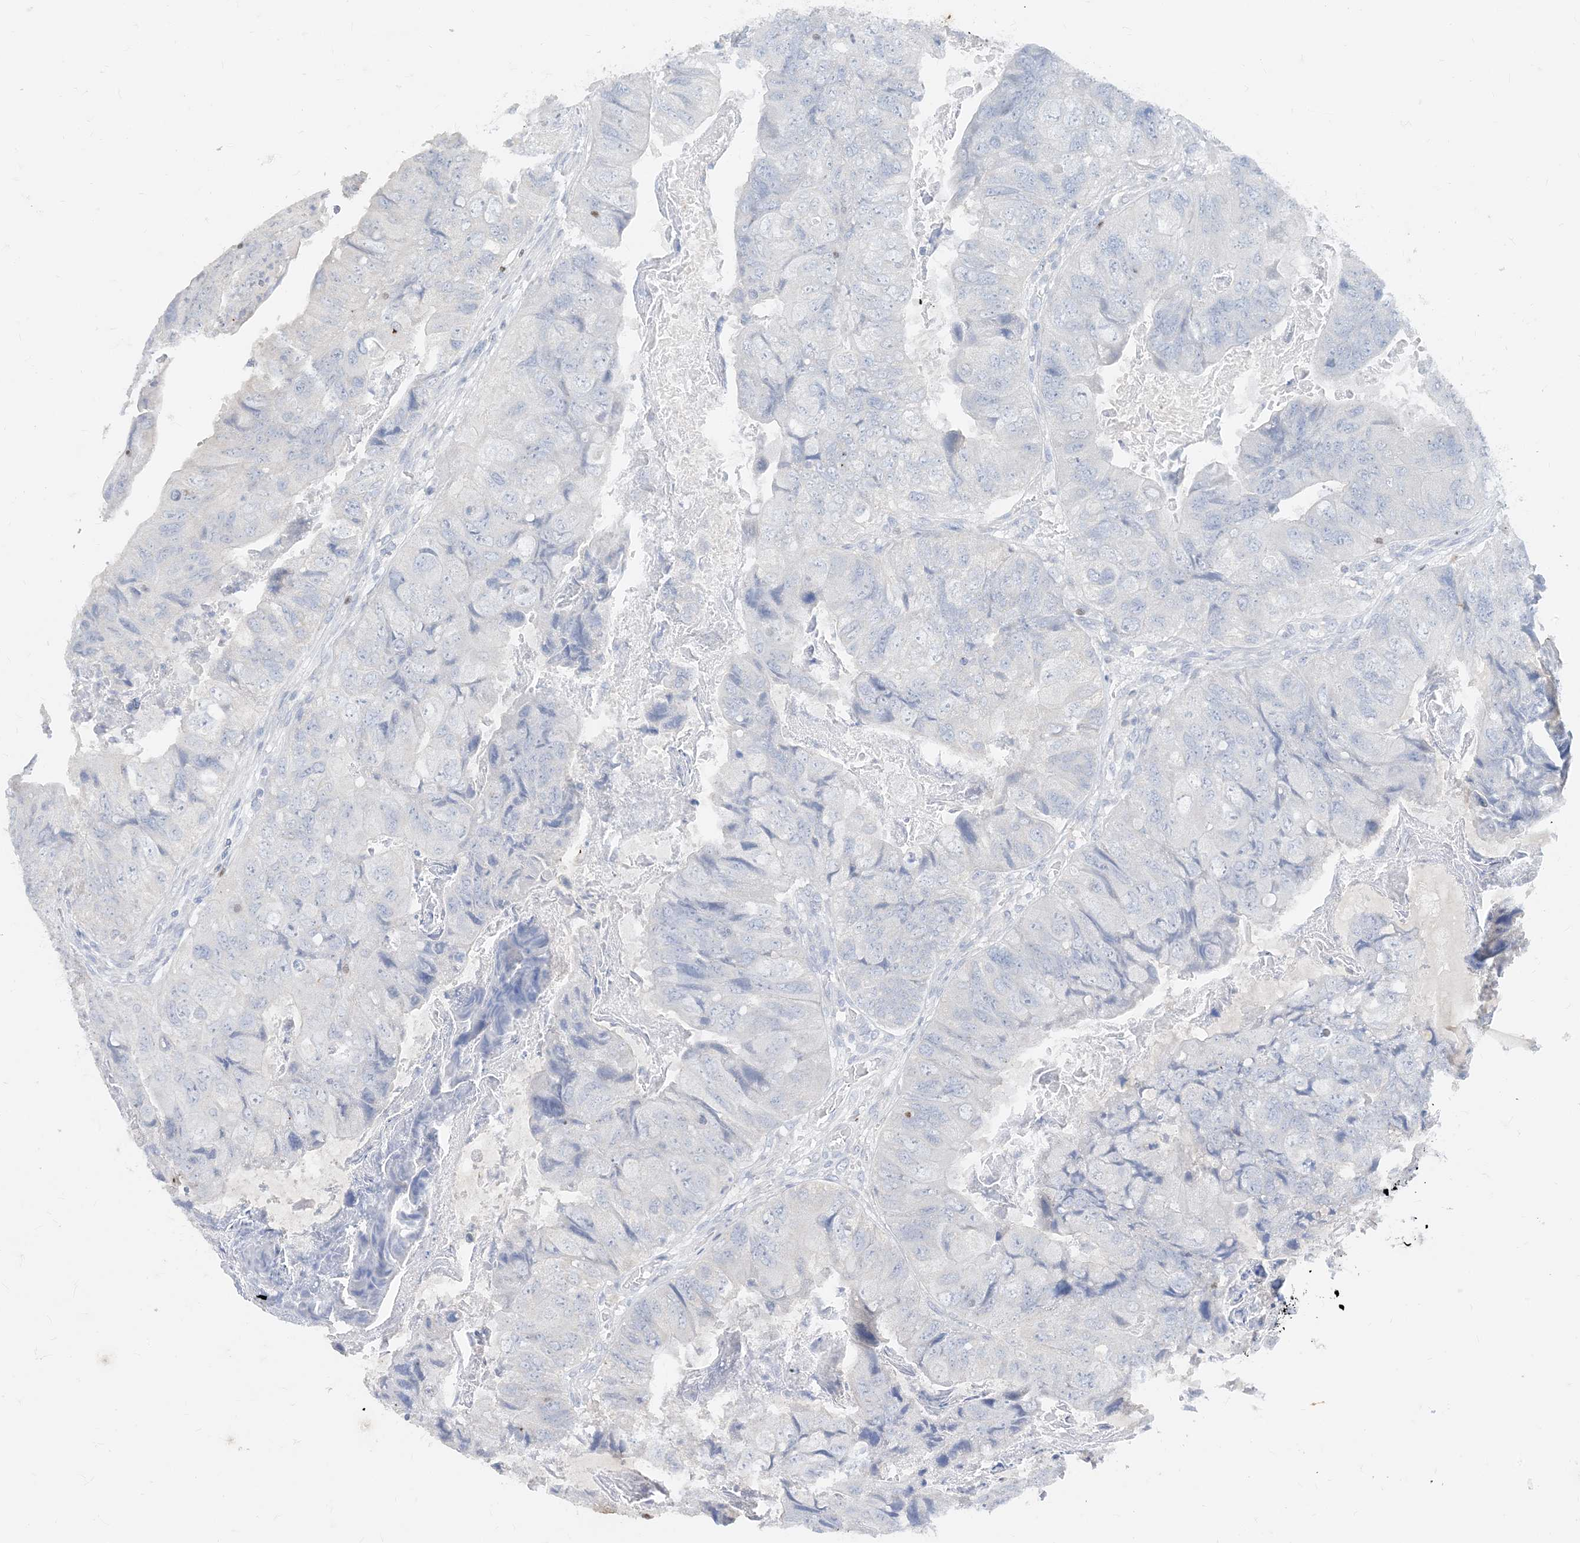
{"staining": {"intensity": "negative", "quantity": "none", "location": "none"}, "tissue": "colorectal cancer", "cell_type": "Tumor cells", "image_type": "cancer", "snomed": [{"axis": "morphology", "description": "Adenocarcinoma, NOS"}, {"axis": "topography", "description": "Rectum"}], "caption": "A high-resolution image shows immunohistochemistry (IHC) staining of adenocarcinoma (colorectal), which demonstrates no significant staining in tumor cells.", "gene": "TBX21", "patient": {"sex": "male", "age": 63}}